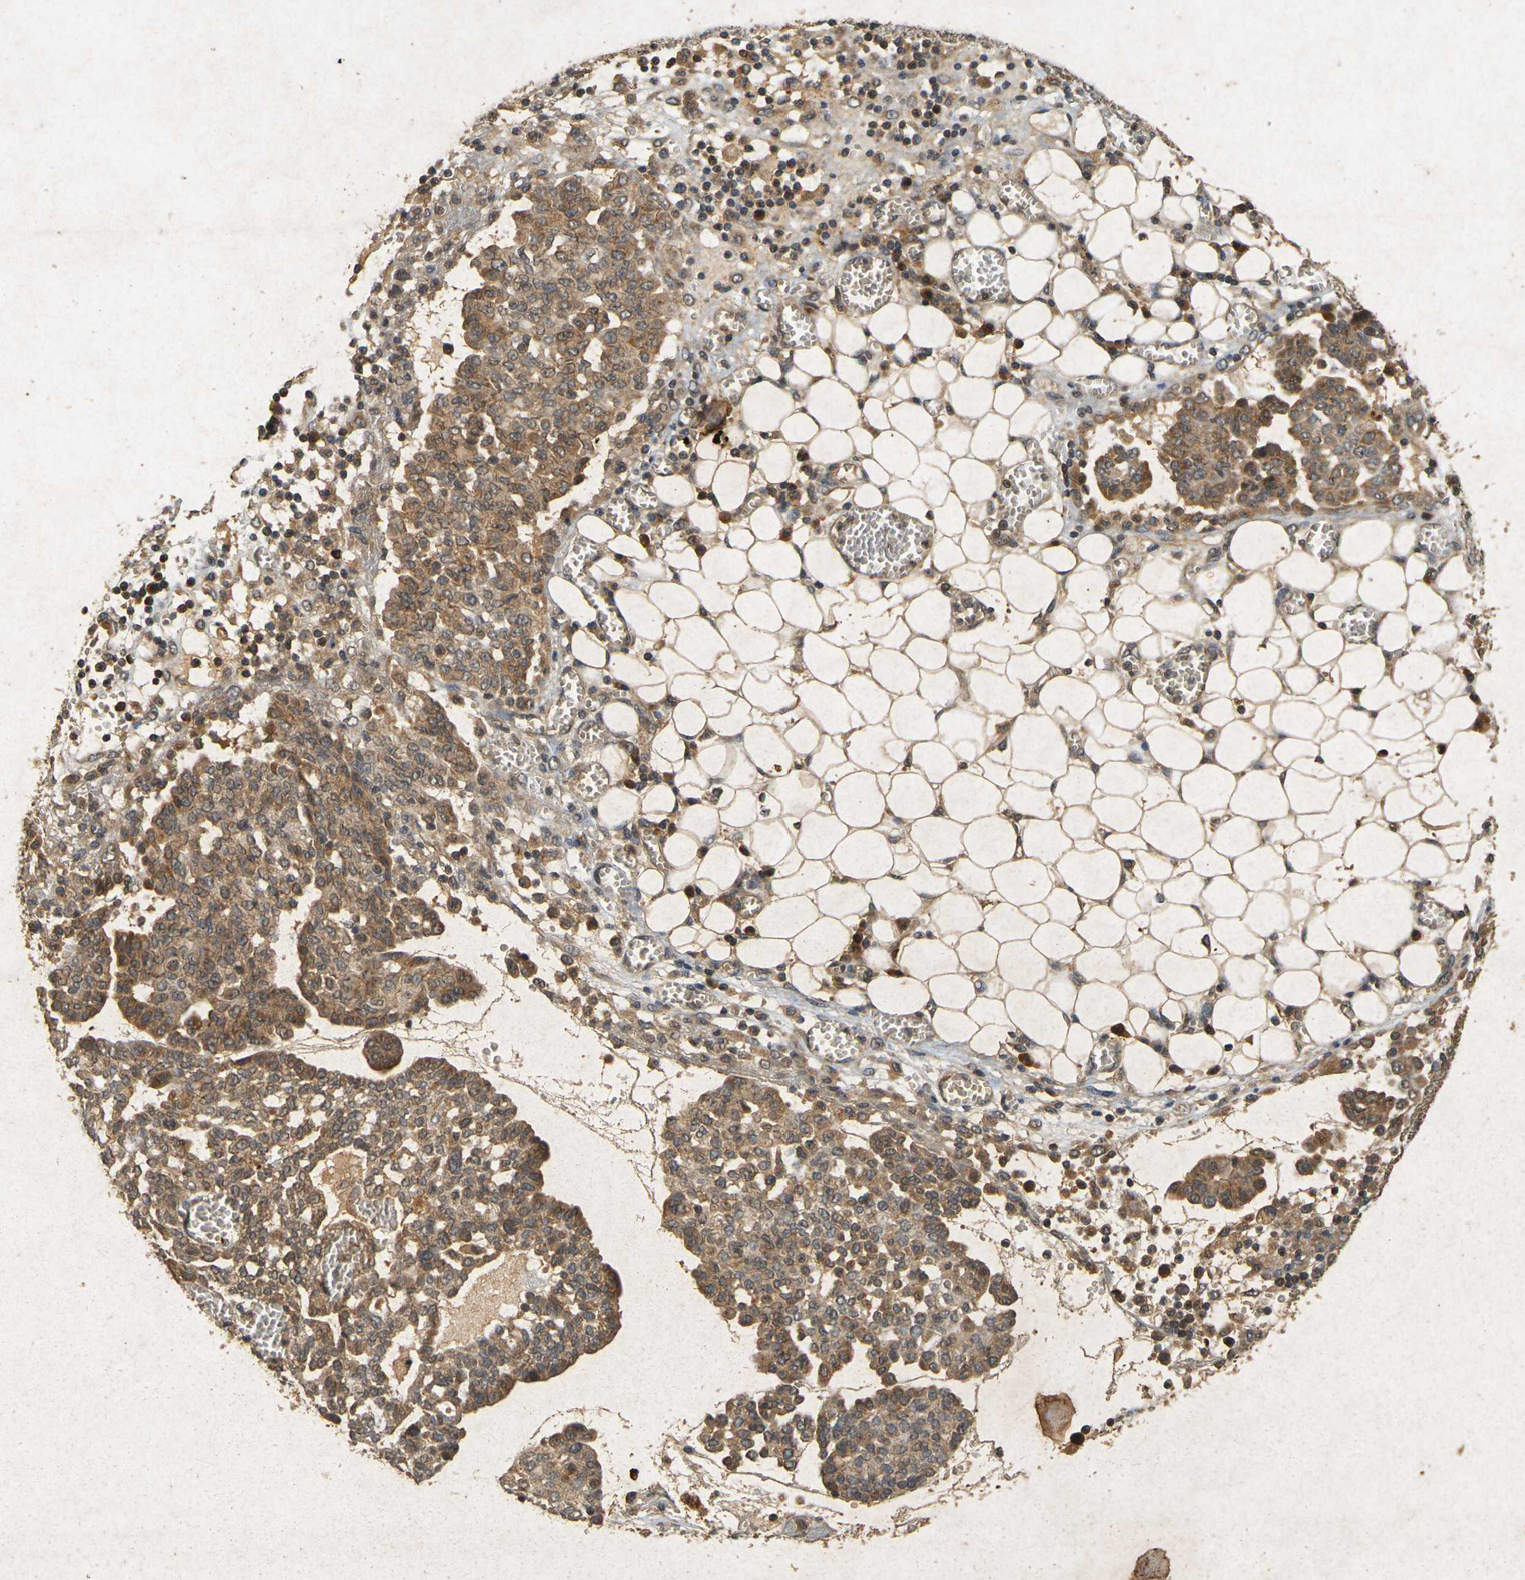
{"staining": {"intensity": "moderate", "quantity": ">75%", "location": "cytoplasmic/membranous"}, "tissue": "ovarian cancer", "cell_type": "Tumor cells", "image_type": "cancer", "snomed": [{"axis": "morphology", "description": "Cystadenocarcinoma, serous, NOS"}, {"axis": "topography", "description": "Soft tissue"}, {"axis": "topography", "description": "Ovary"}], "caption": "DAB (3,3'-diaminobenzidine) immunohistochemical staining of ovarian serous cystadenocarcinoma shows moderate cytoplasmic/membranous protein positivity in about >75% of tumor cells. (DAB (3,3'-diaminobenzidine) = brown stain, brightfield microscopy at high magnification).", "gene": "ERN1", "patient": {"sex": "female", "age": 57}}